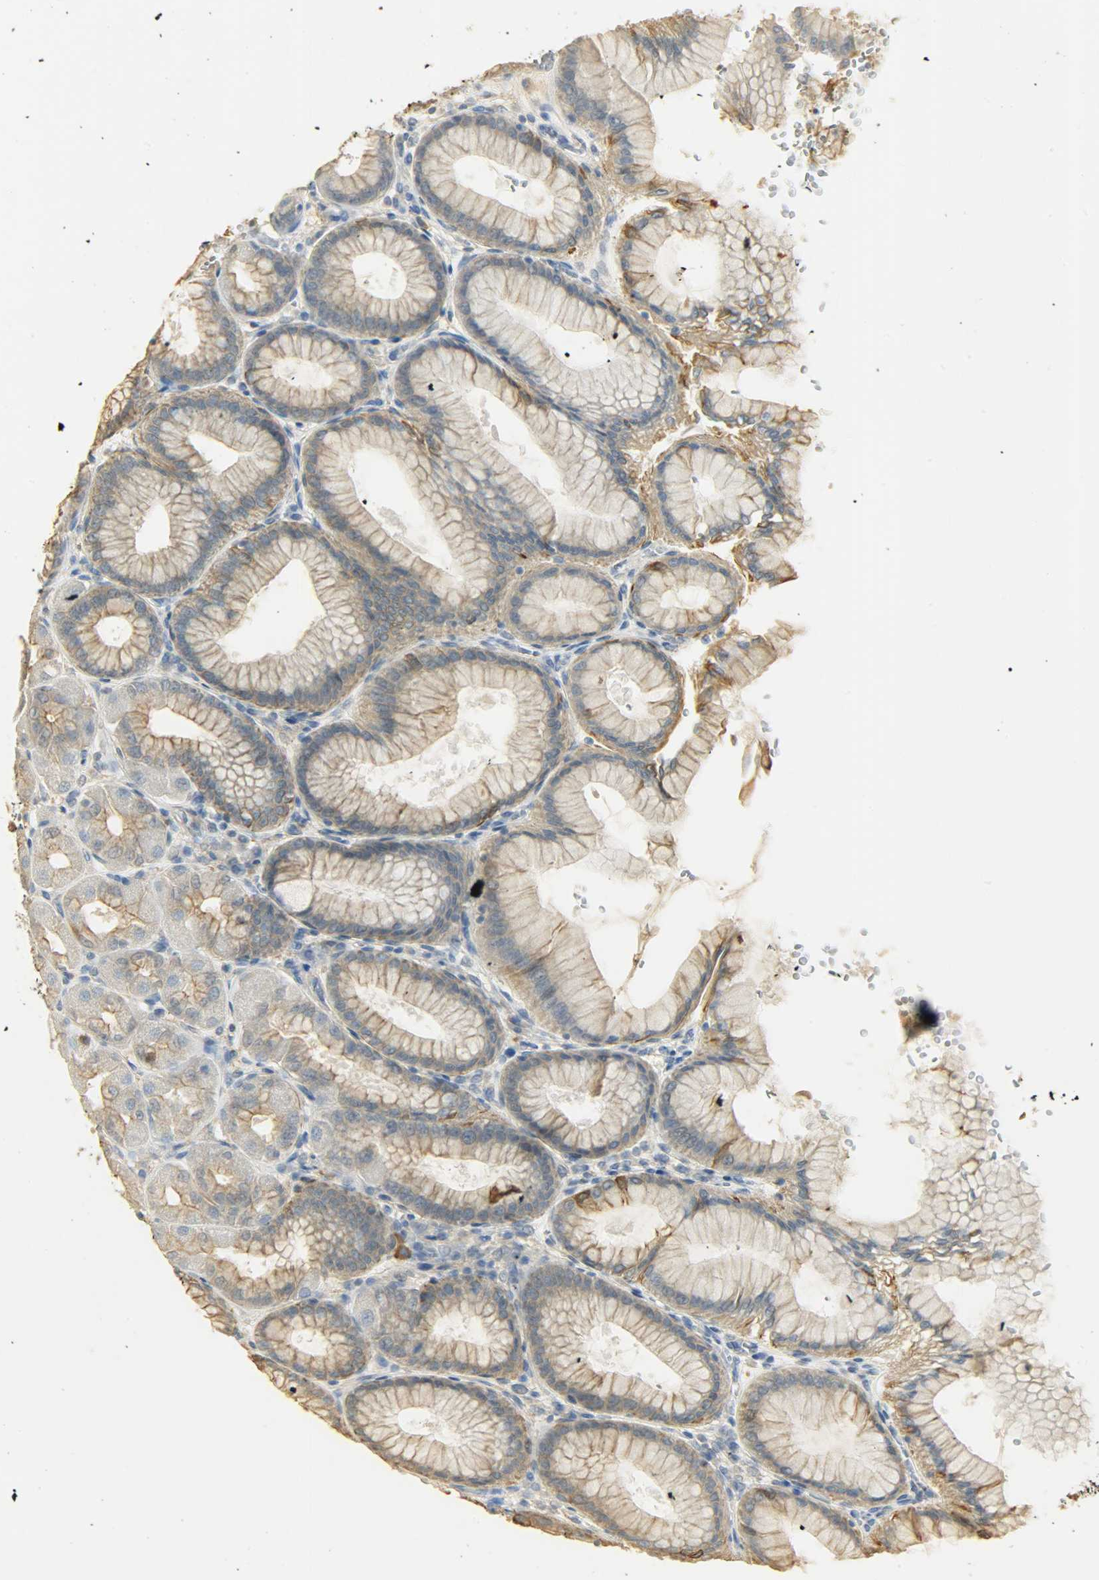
{"staining": {"intensity": "moderate", "quantity": ">75%", "location": "cytoplasmic/membranous"}, "tissue": "stomach", "cell_type": "Glandular cells", "image_type": "normal", "snomed": [{"axis": "morphology", "description": "Normal tissue, NOS"}, {"axis": "topography", "description": "Stomach, upper"}], "caption": "Benign stomach demonstrates moderate cytoplasmic/membranous staining in about >75% of glandular cells, visualized by immunohistochemistry. Immunohistochemistry stains the protein in brown and the nuclei are stained blue.", "gene": "USP13", "patient": {"sex": "female", "age": 56}}